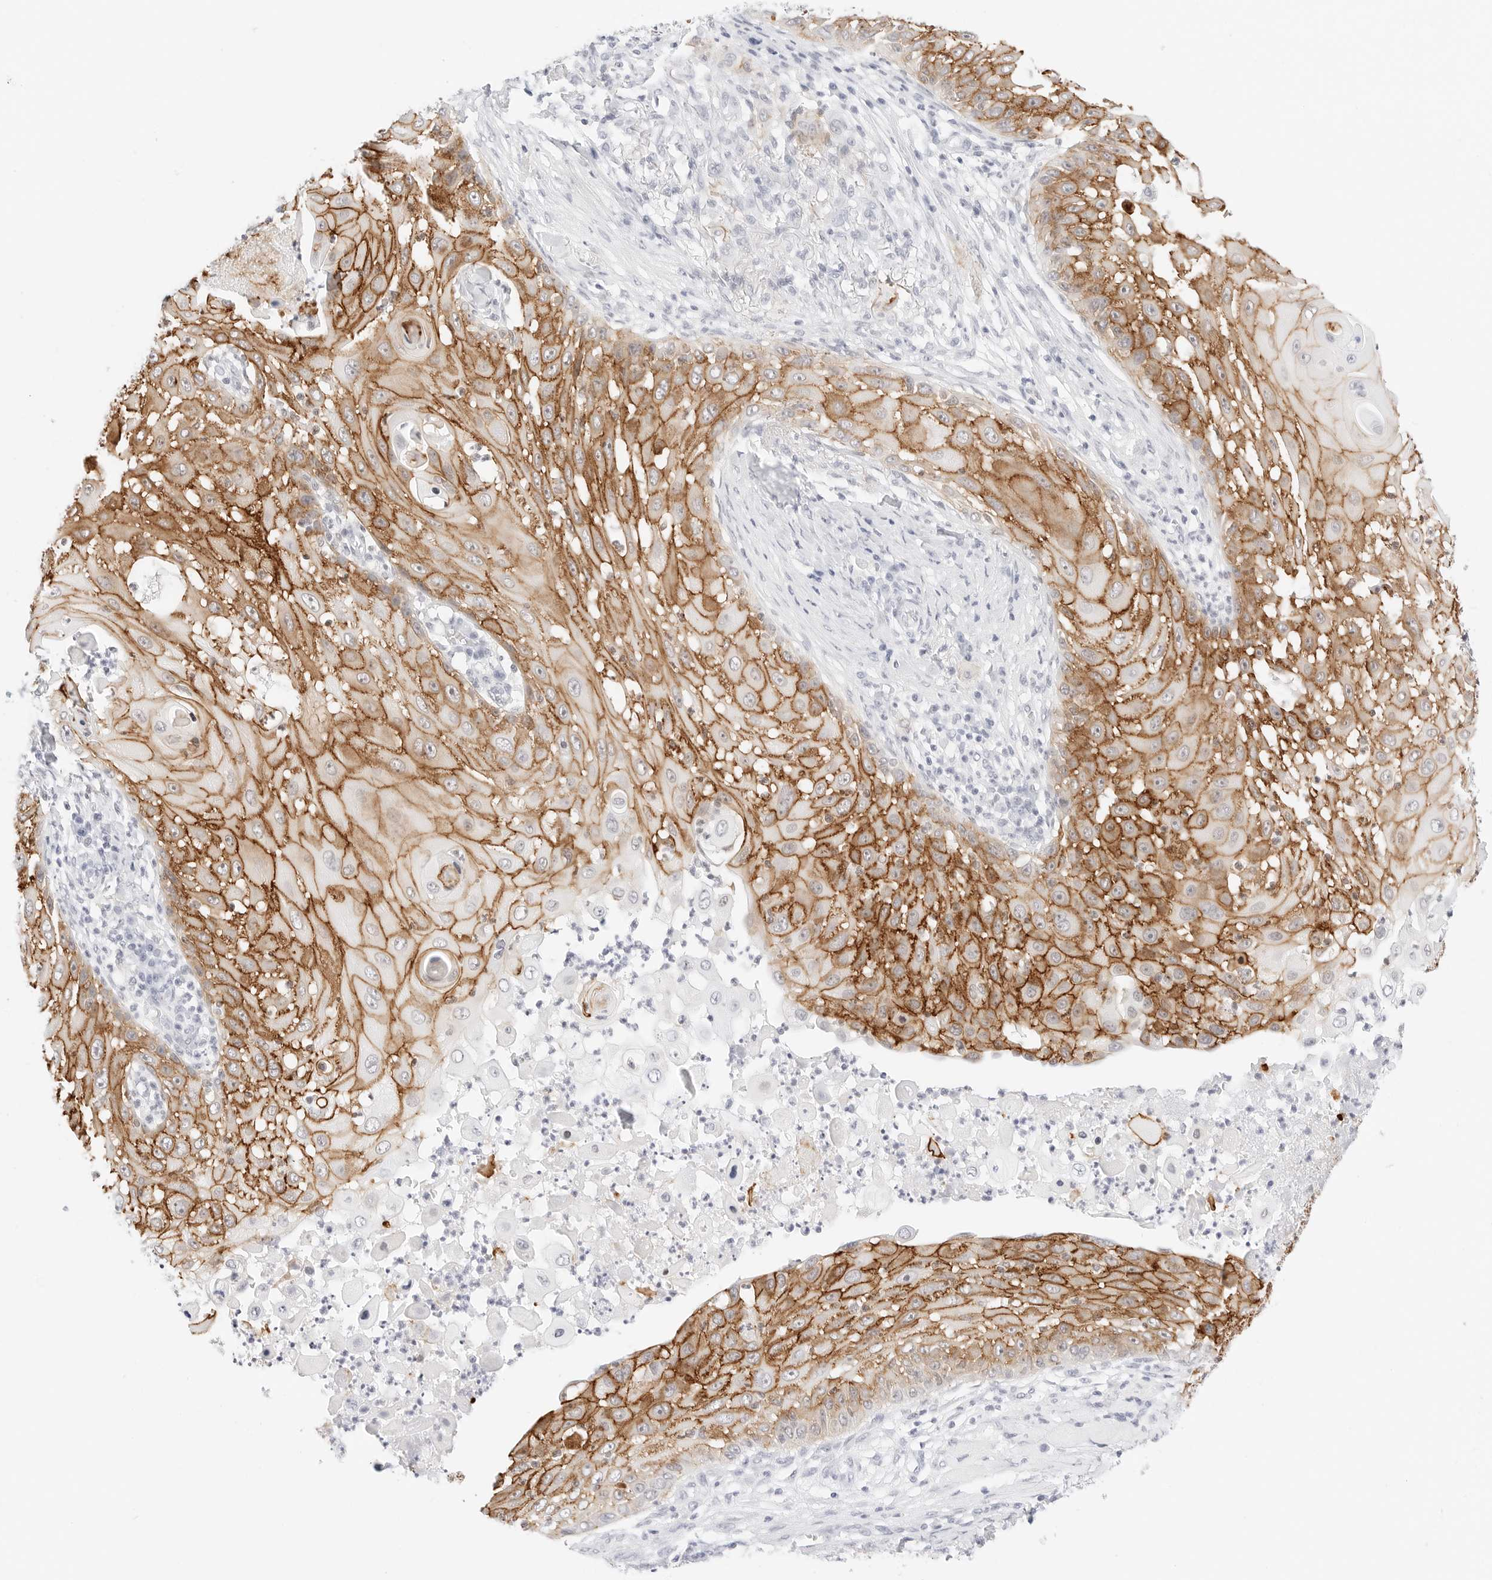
{"staining": {"intensity": "moderate", "quantity": ">75%", "location": "cytoplasmic/membranous"}, "tissue": "skin cancer", "cell_type": "Tumor cells", "image_type": "cancer", "snomed": [{"axis": "morphology", "description": "Squamous cell carcinoma, NOS"}, {"axis": "topography", "description": "Skin"}], "caption": "A medium amount of moderate cytoplasmic/membranous staining is appreciated in approximately >75% of tumor cells in skin squamous cell carcinoma tissue.", "gene": "CDH1", "patient": {"sex": "female", "age": 44}}